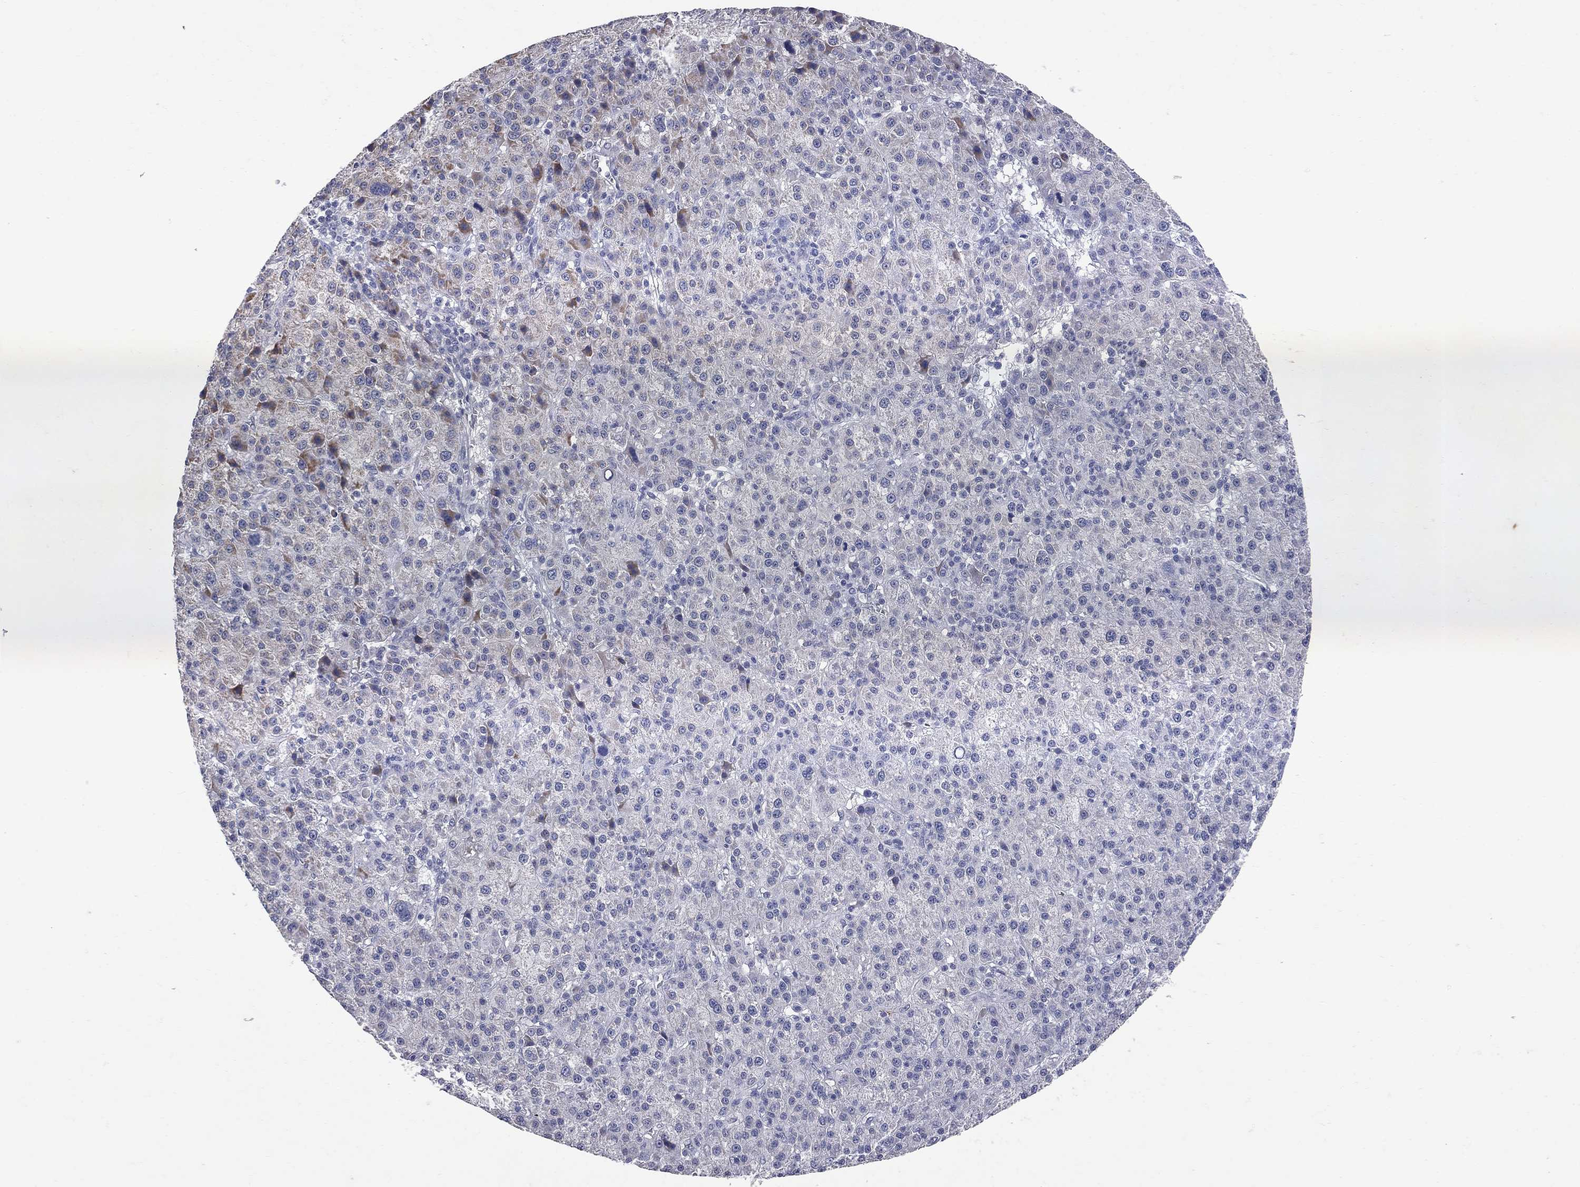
{"staining": {"intensity": "negative", "quantity": "none", "location": "none"}, "tissue": "liver cancer", "cell_type": "Tumor cells", "image_type": "cancer", "snomed": [{"axis": "morphology", "description": "Carcinoma, Hepatocellular, NOS"}, {"axis": "topography", "description": "Liver"}], "caption": "This is a photomicrograph of IHC staining of liver cancer, which shows no positivity in tumor cells.", "gene": "NOS2", "patient": {"sex": "female", "age": 60}}